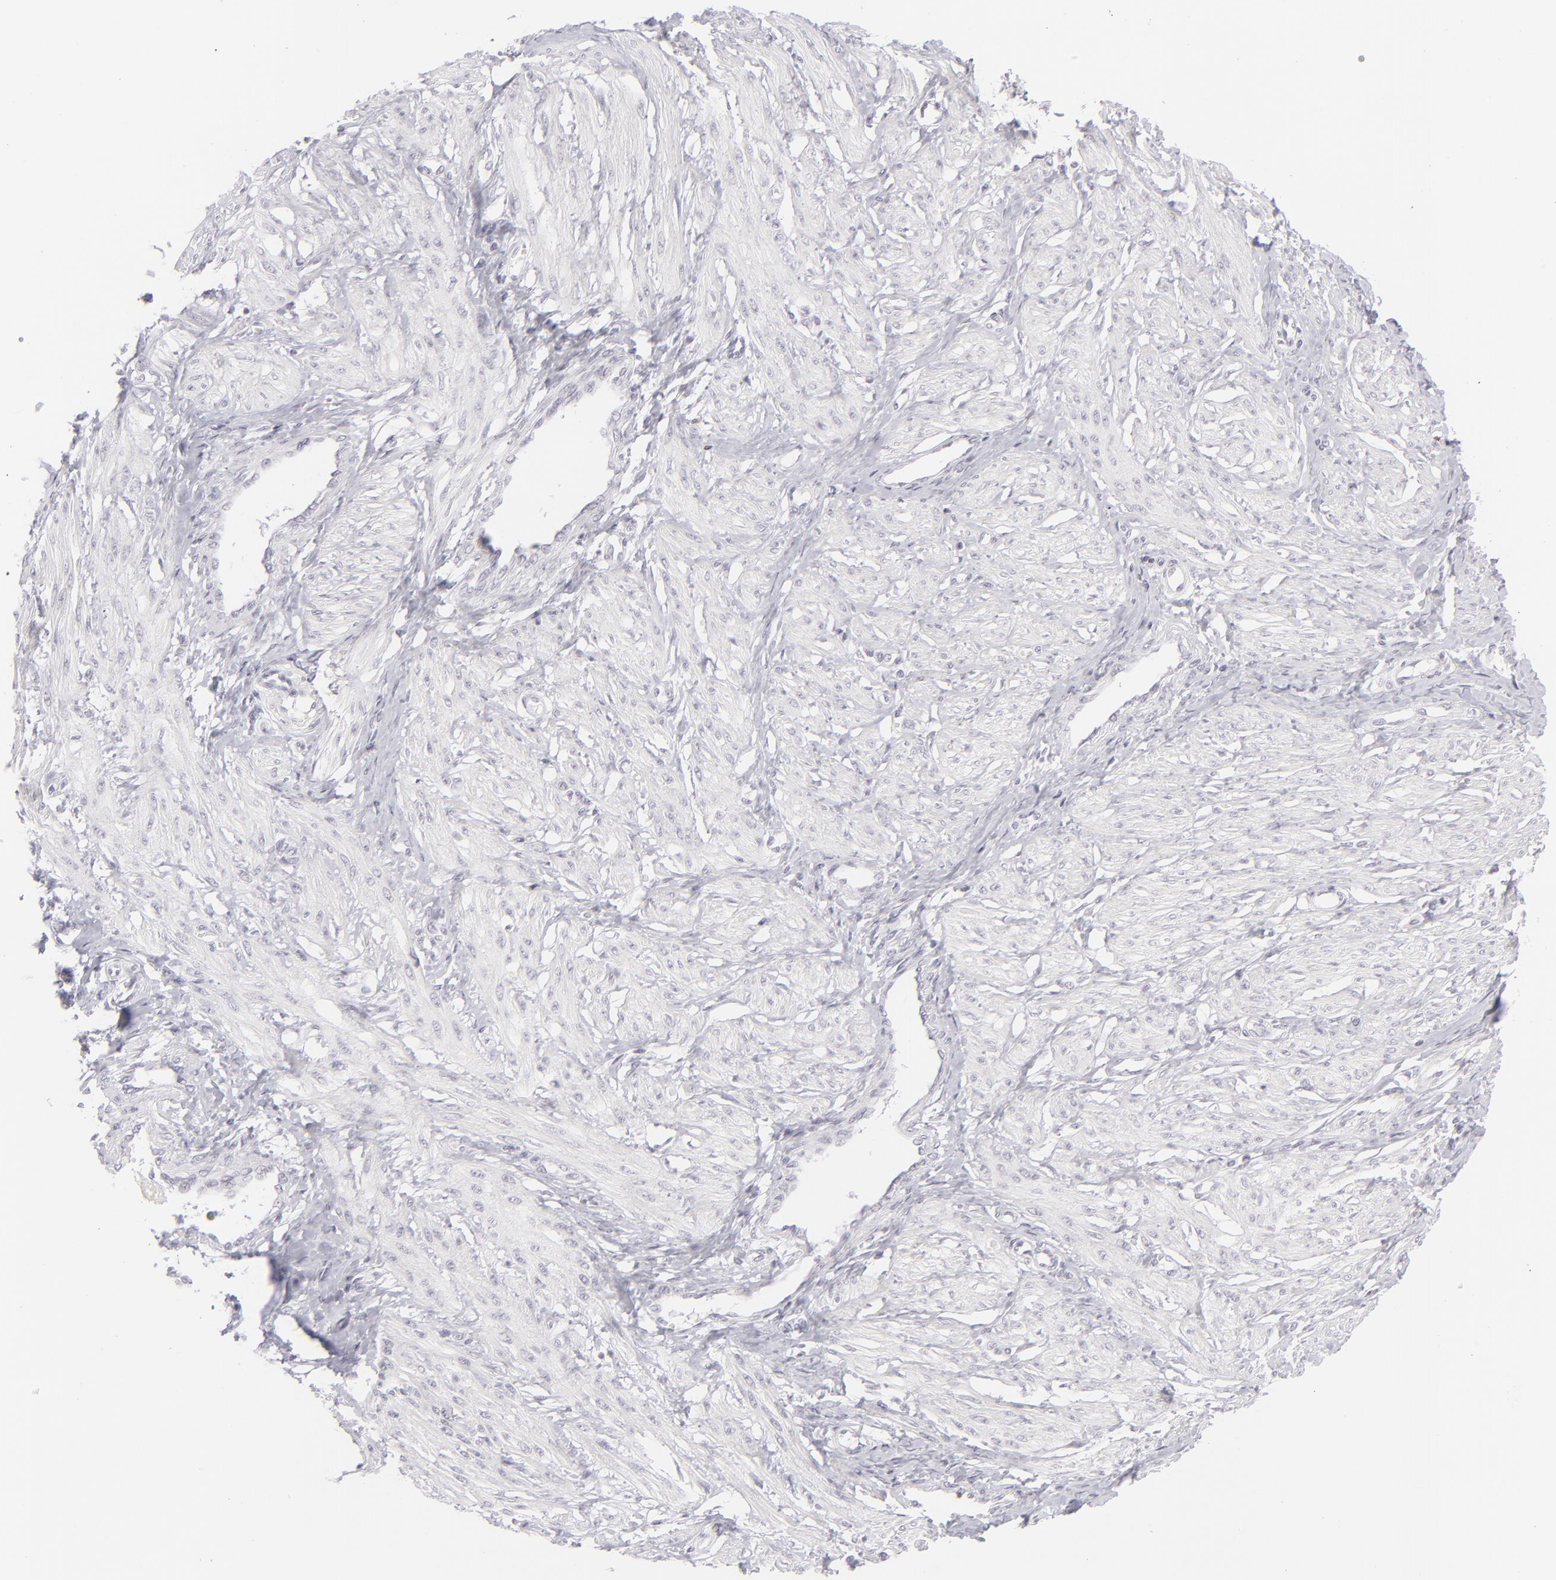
{"staining": {"intensity": "negative", "quantity": "none", "location": "none"}, "tissue": "smooth muscle", "cell_type": "Smooth muscle cells", "image_type": "normal", "snomed": [{"axis": "morphology", "description": "Normal tissue, NOS"}, {"axis": "topography", "description": "Smooth muscle"}, {"axis": "topography", "description": "Uterus"}], "caption": "This is a photomicrograph of immunohistochemistry staining of unremarkable smooth muscle, which shows no positivity in smooth muscle cells.", "gene": "CD7", "patient": {"sex": "female", "age": 39}}